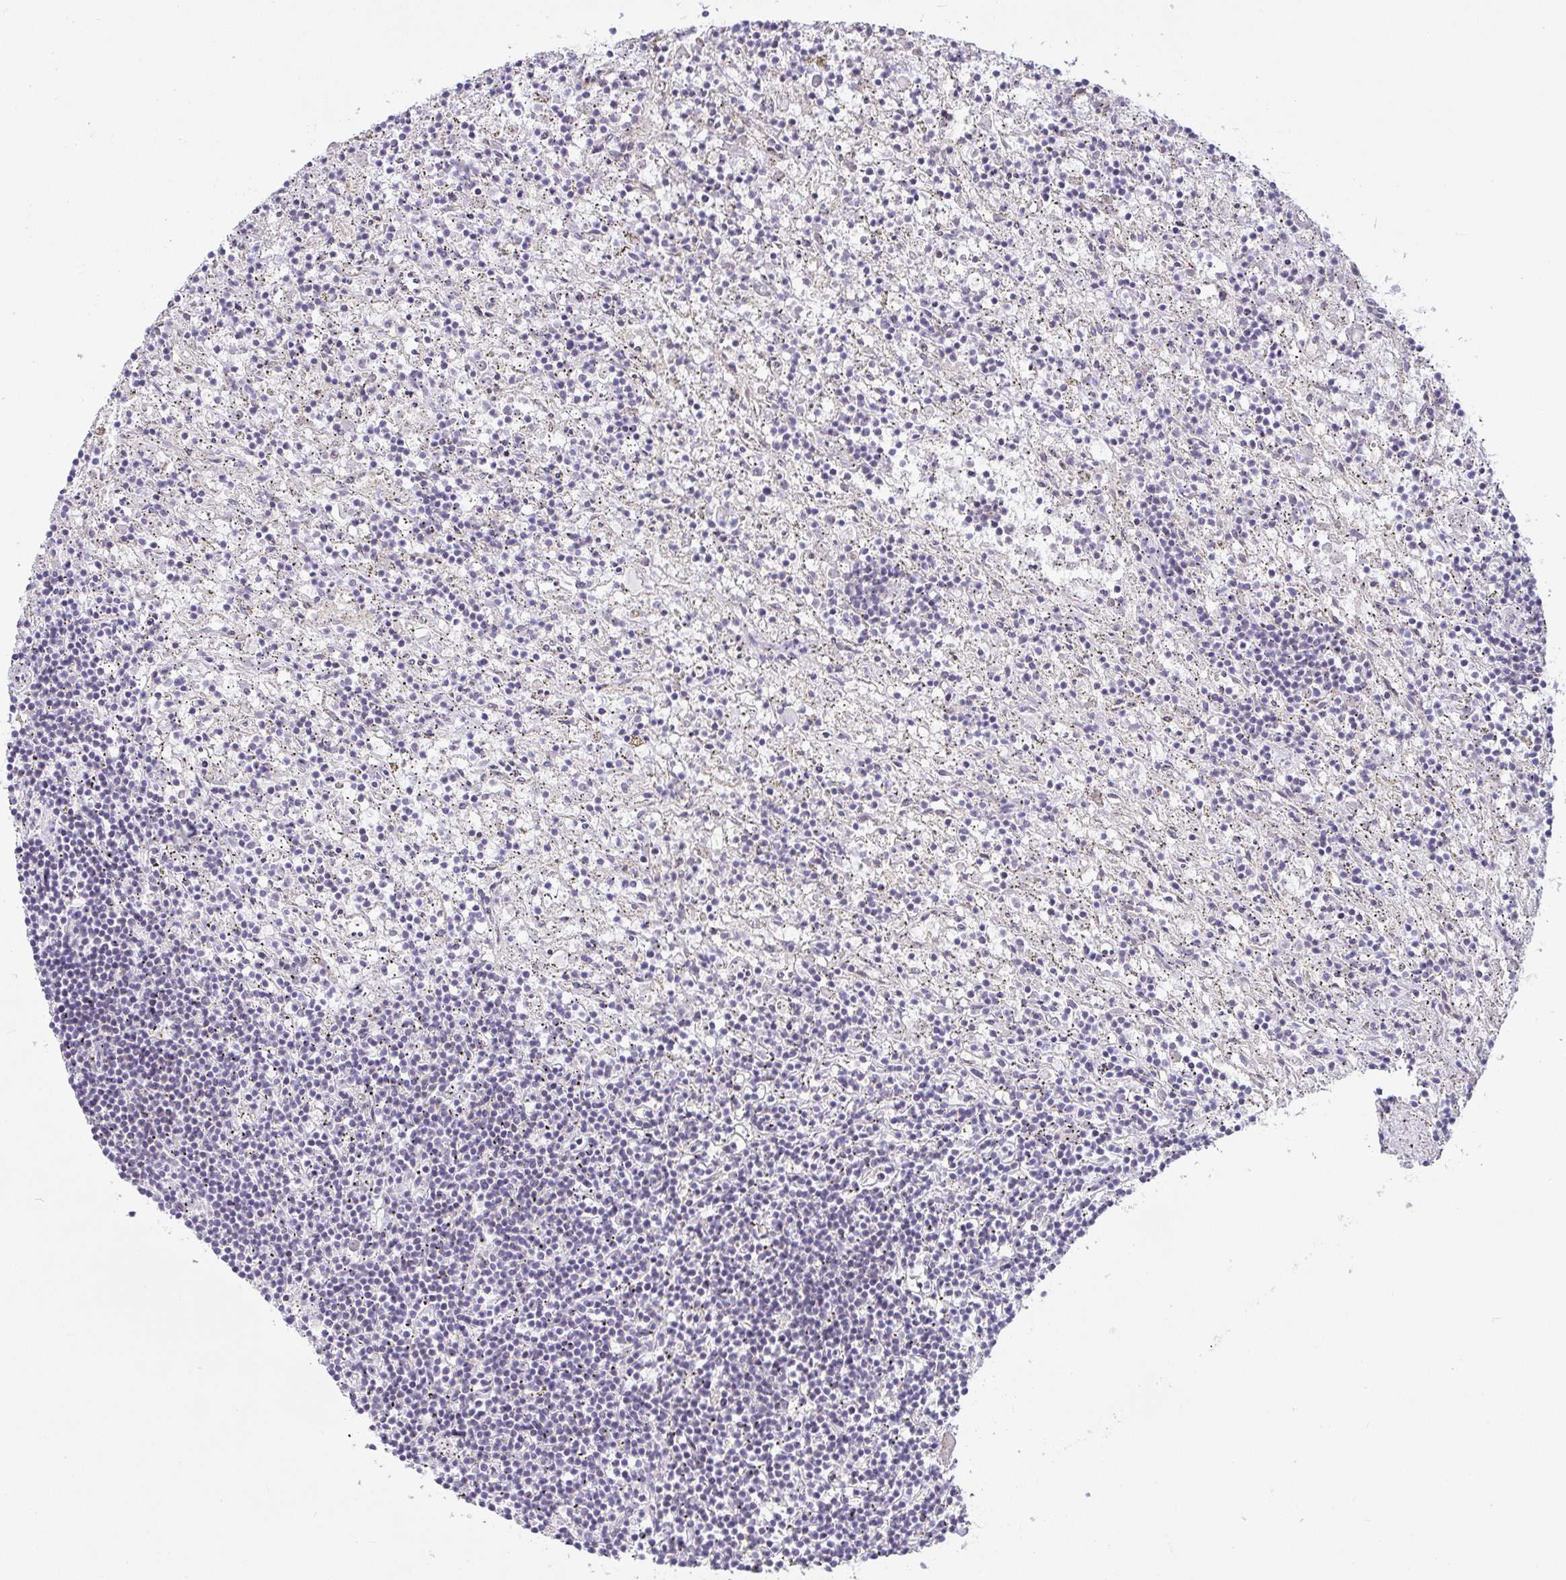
{"staining": {"intensity": "negative", "quantity": "none", "location": "none"}, "tissue": "lymphoma", "cell_type": "Tumor cells", "image_type": "cancer", "snomed": [{"axis": "morphology", "description": "Malignant lymphoma, non-Hodgkin's type, Low grade"}, {"axis": "topography", "description": "Spleen"}], "caption": "Low-grade malignant lymphoma, non-Hodgkin's type stained for a protein using immunohistochemistry (IHC) exhibits no staining tumor cells.", "gene": "LIPE", "patient": {"sex": "male", "age": 76}}